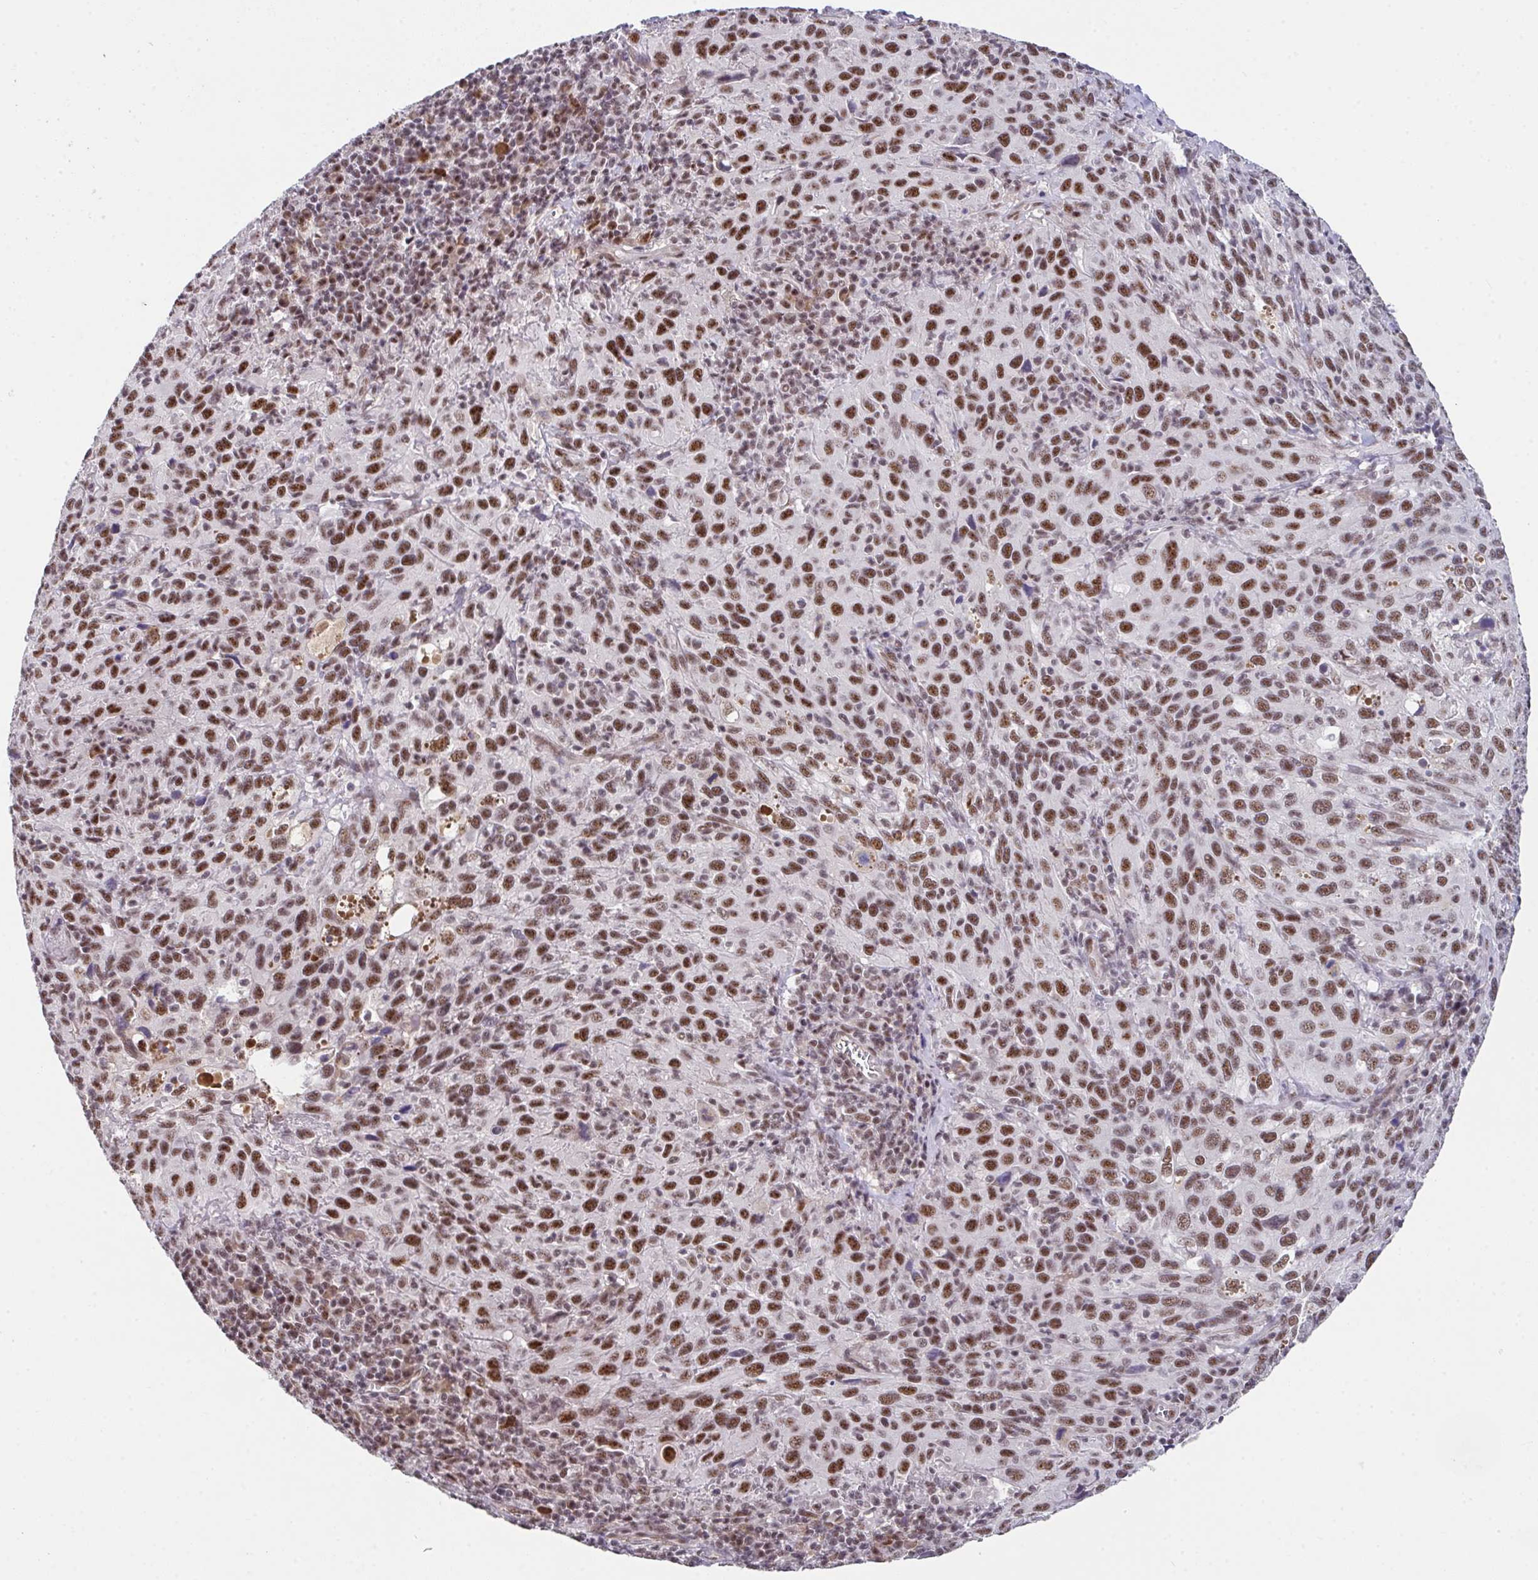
{"staining": {"intensity": "strong", "quantity": ">75%", "location": "nuclear"}, "tissue": "cervical cancer", "cell_type": "Tumor cells", "image_type": "cancer", "snomed": [{"axis": "morphology", "description": "Squamous cell carcinoma, NOS"}, {"axis": "topography", "description": "Cervix"}], "caption": "High-power microscopy captured an IHC photomicrograph of cervical squamous cell carcinoma, revealing strong nuclear expression in approximately >75% of tumor cells.", "gene": "RBBP6", "patient": {"sex": "female", "age": 51}}